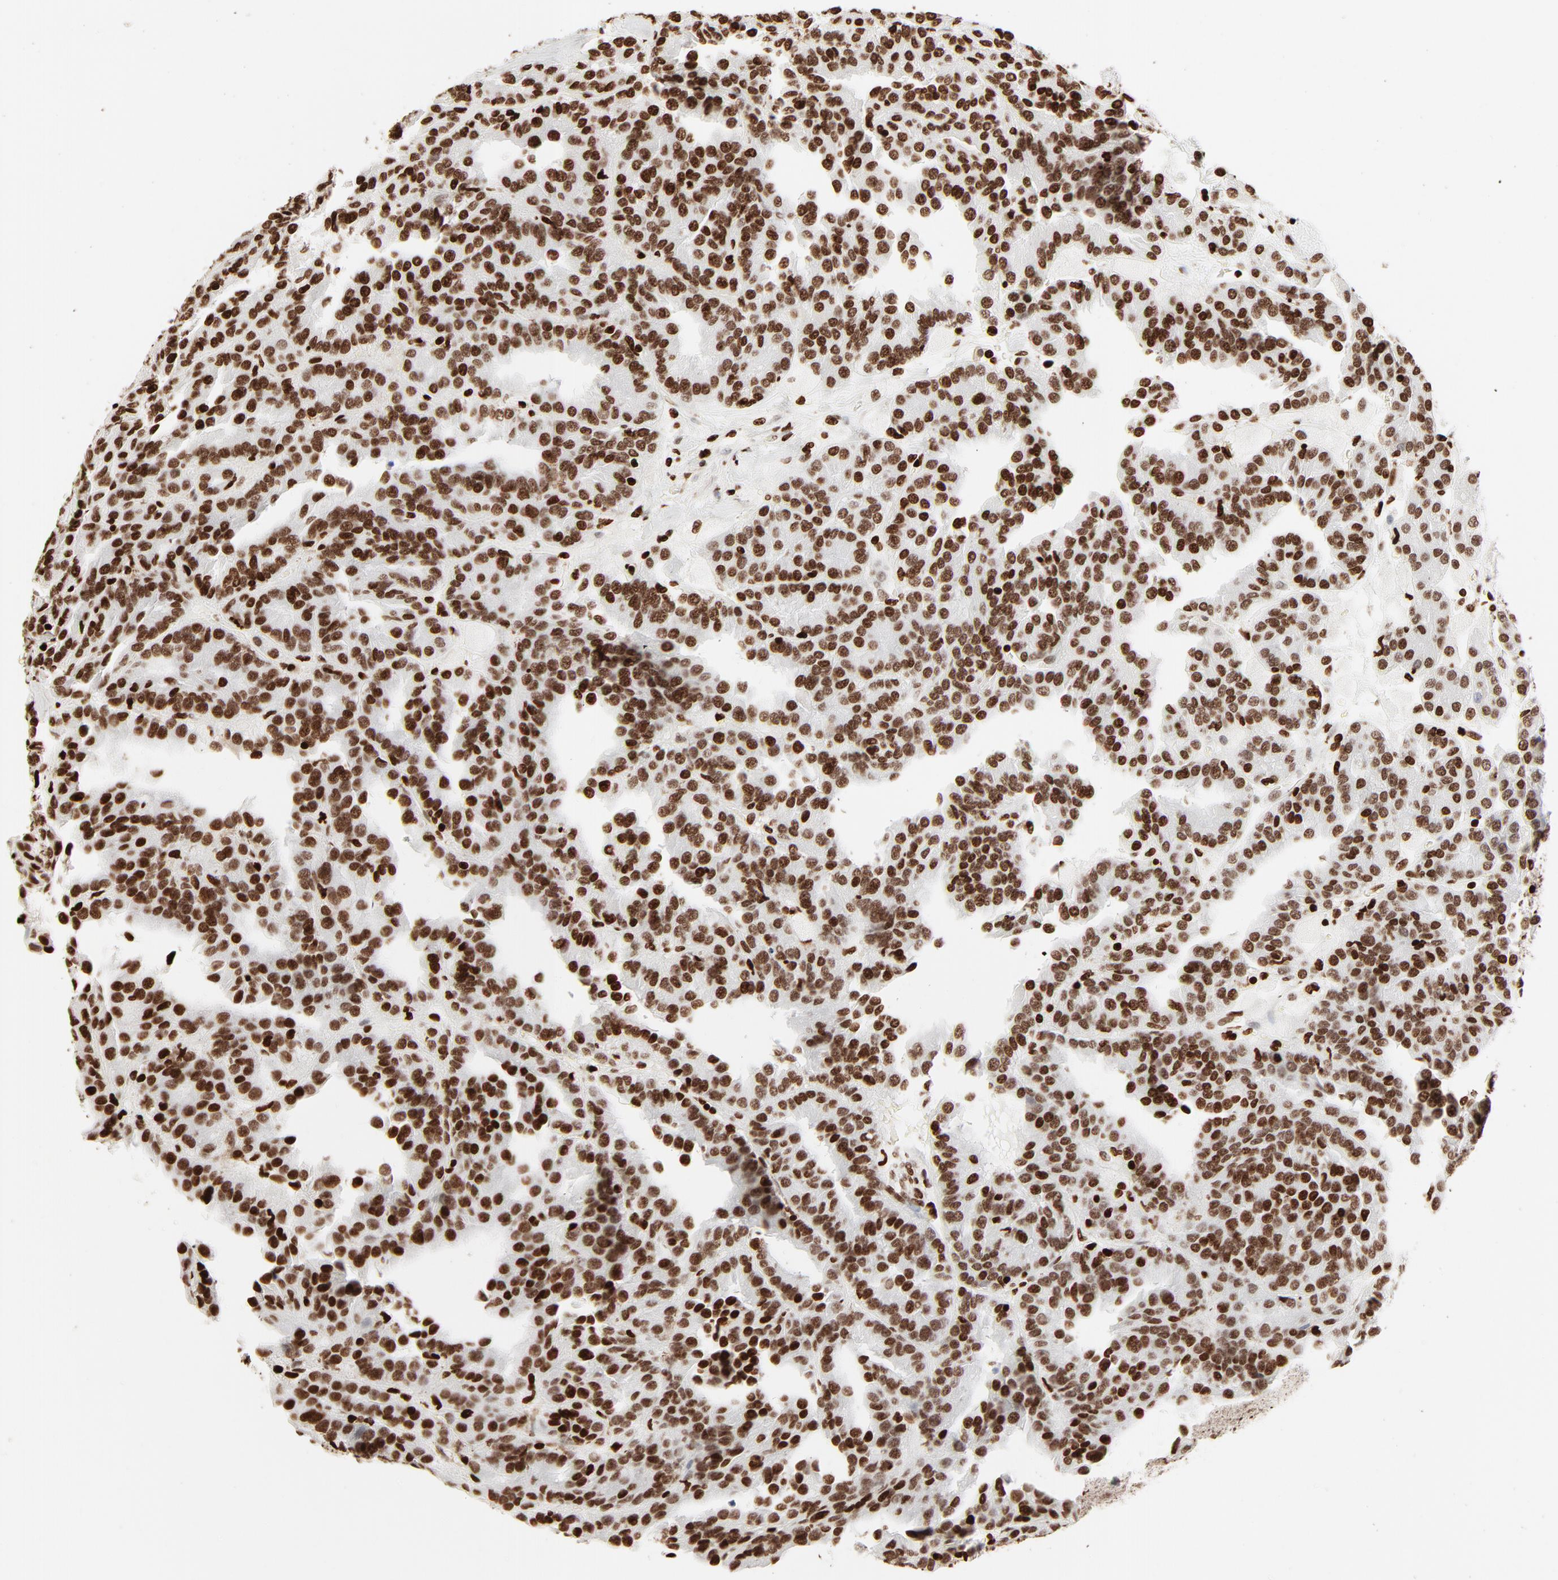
{"staining": {"intensity": "moderate", "quantity": ">75%", "location": "nuclear"}, "tissue": "renal cancer", "cell_type": "Tumor cells", "image_type": "cancer", "snomed": [{"axis": "morphology", "description": "Adenocarcinoma, NOS"}, {"axis": "topography", "description": "Kidney"}], "caption": "This image exhibits renal adenocarcinoma stained with immunohistochemistry (IHC) to label a protein in brown. The nuclear of tumor cells show moderate positivity for the protein. Nuclei are counter-stained blue.", "gene": "HMGB2", "patient": {"sex": "male", "age": 46}}